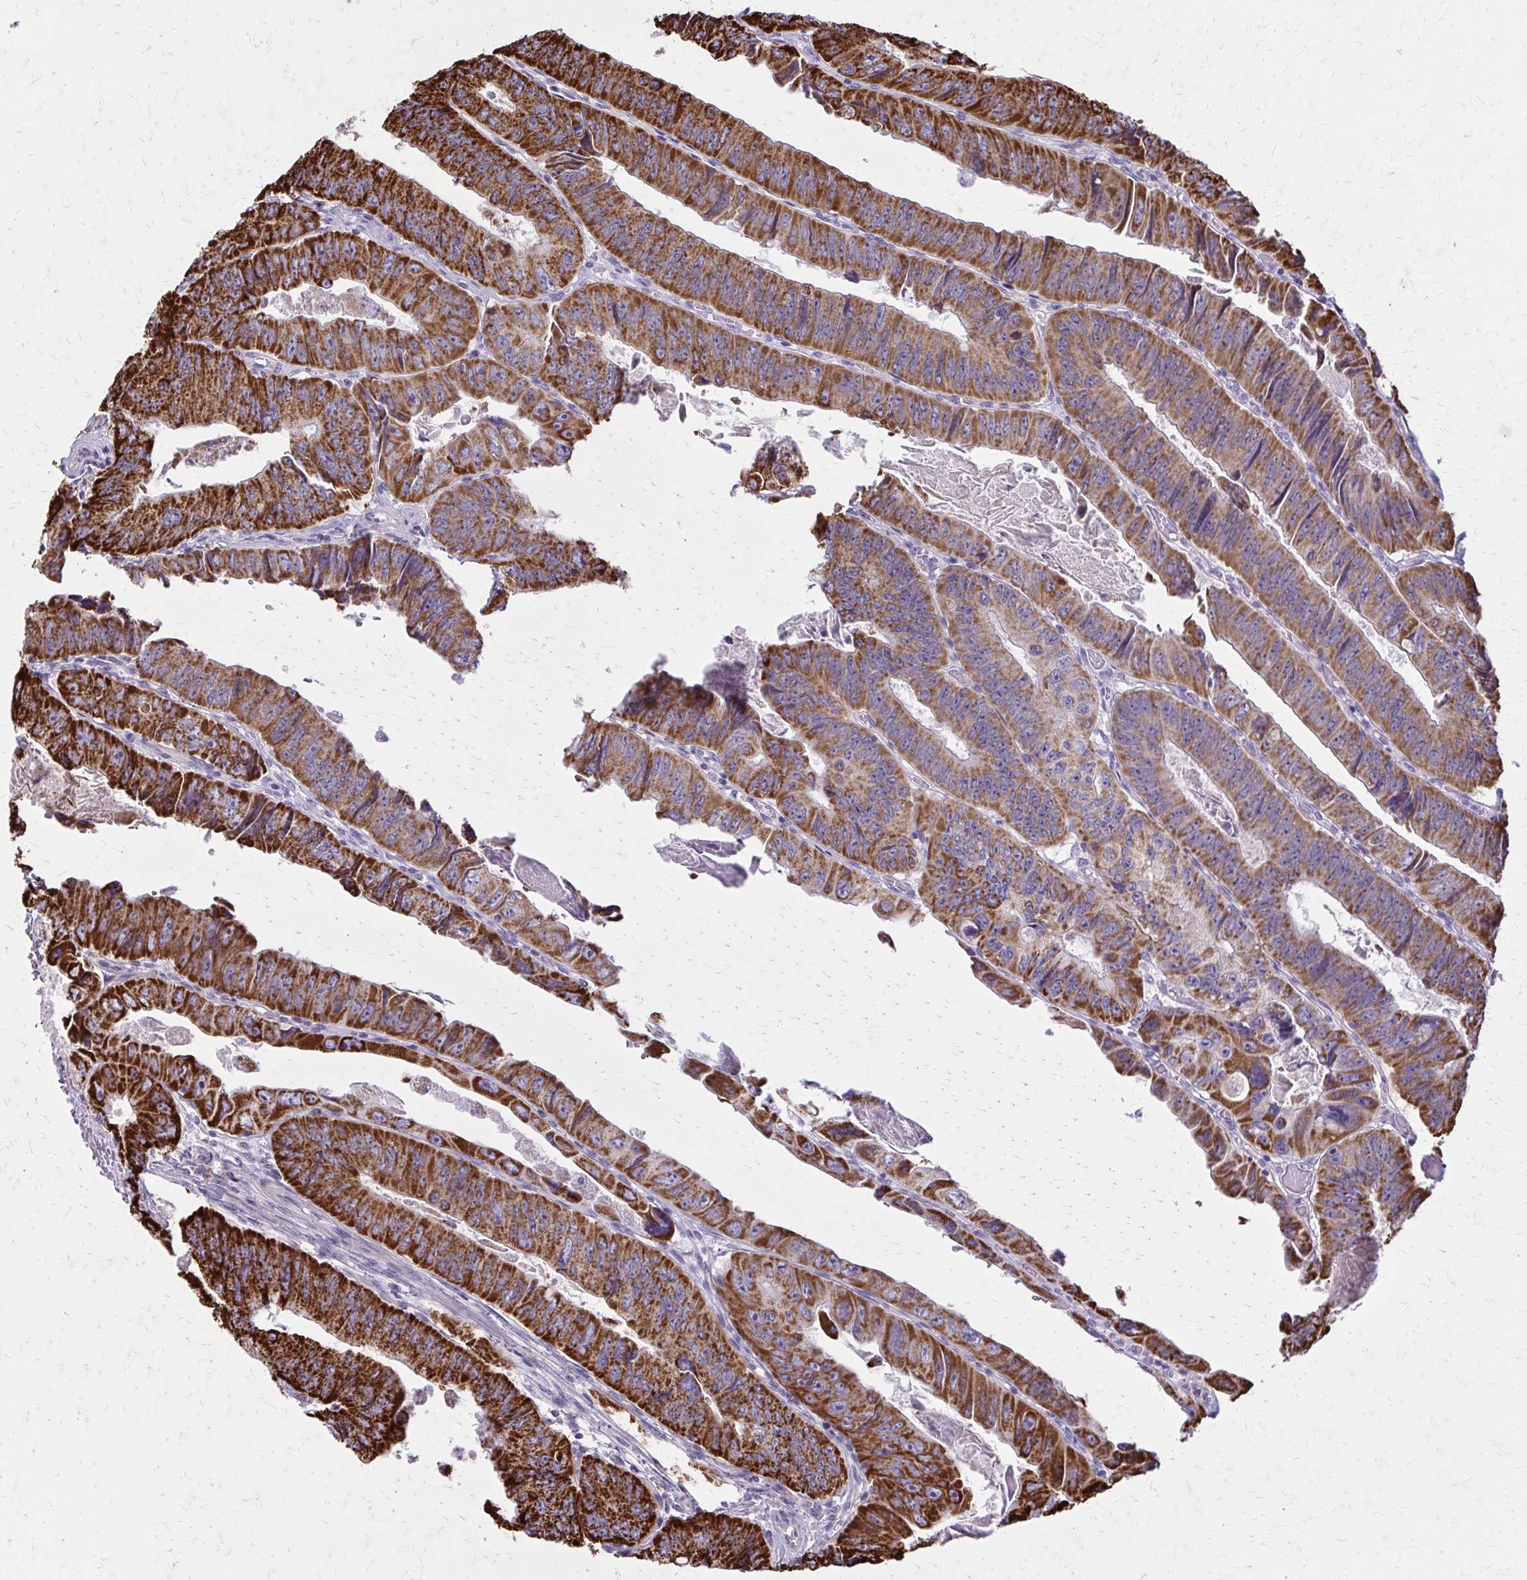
{"staining": {"intensity": "strong", "quantity": ">75%", "location": "cytoplasmic/membranous"}, "tissue": "colorectal cancer", "cell_type": "Tumor cells", "image_type": "cancer", "snomed": [{"axis": "morphology", "description": "Adenocarcinoma, NOS"}, {"axis": "topography", "description": "Colon"}], "caption": "A high amount of strong cytoplasmic/membranous staining is seen in about >75% of tumor cells in colorectal cancer (adenocarcinoma) tissue. The staining was performed using DAB to visualize the protein expression in brown, while the nuclei were stained in blue with hematoxylin (Magnification: 20x).", "gene": "TVP23A", "patient": {"sex": "female", "age": 84}}